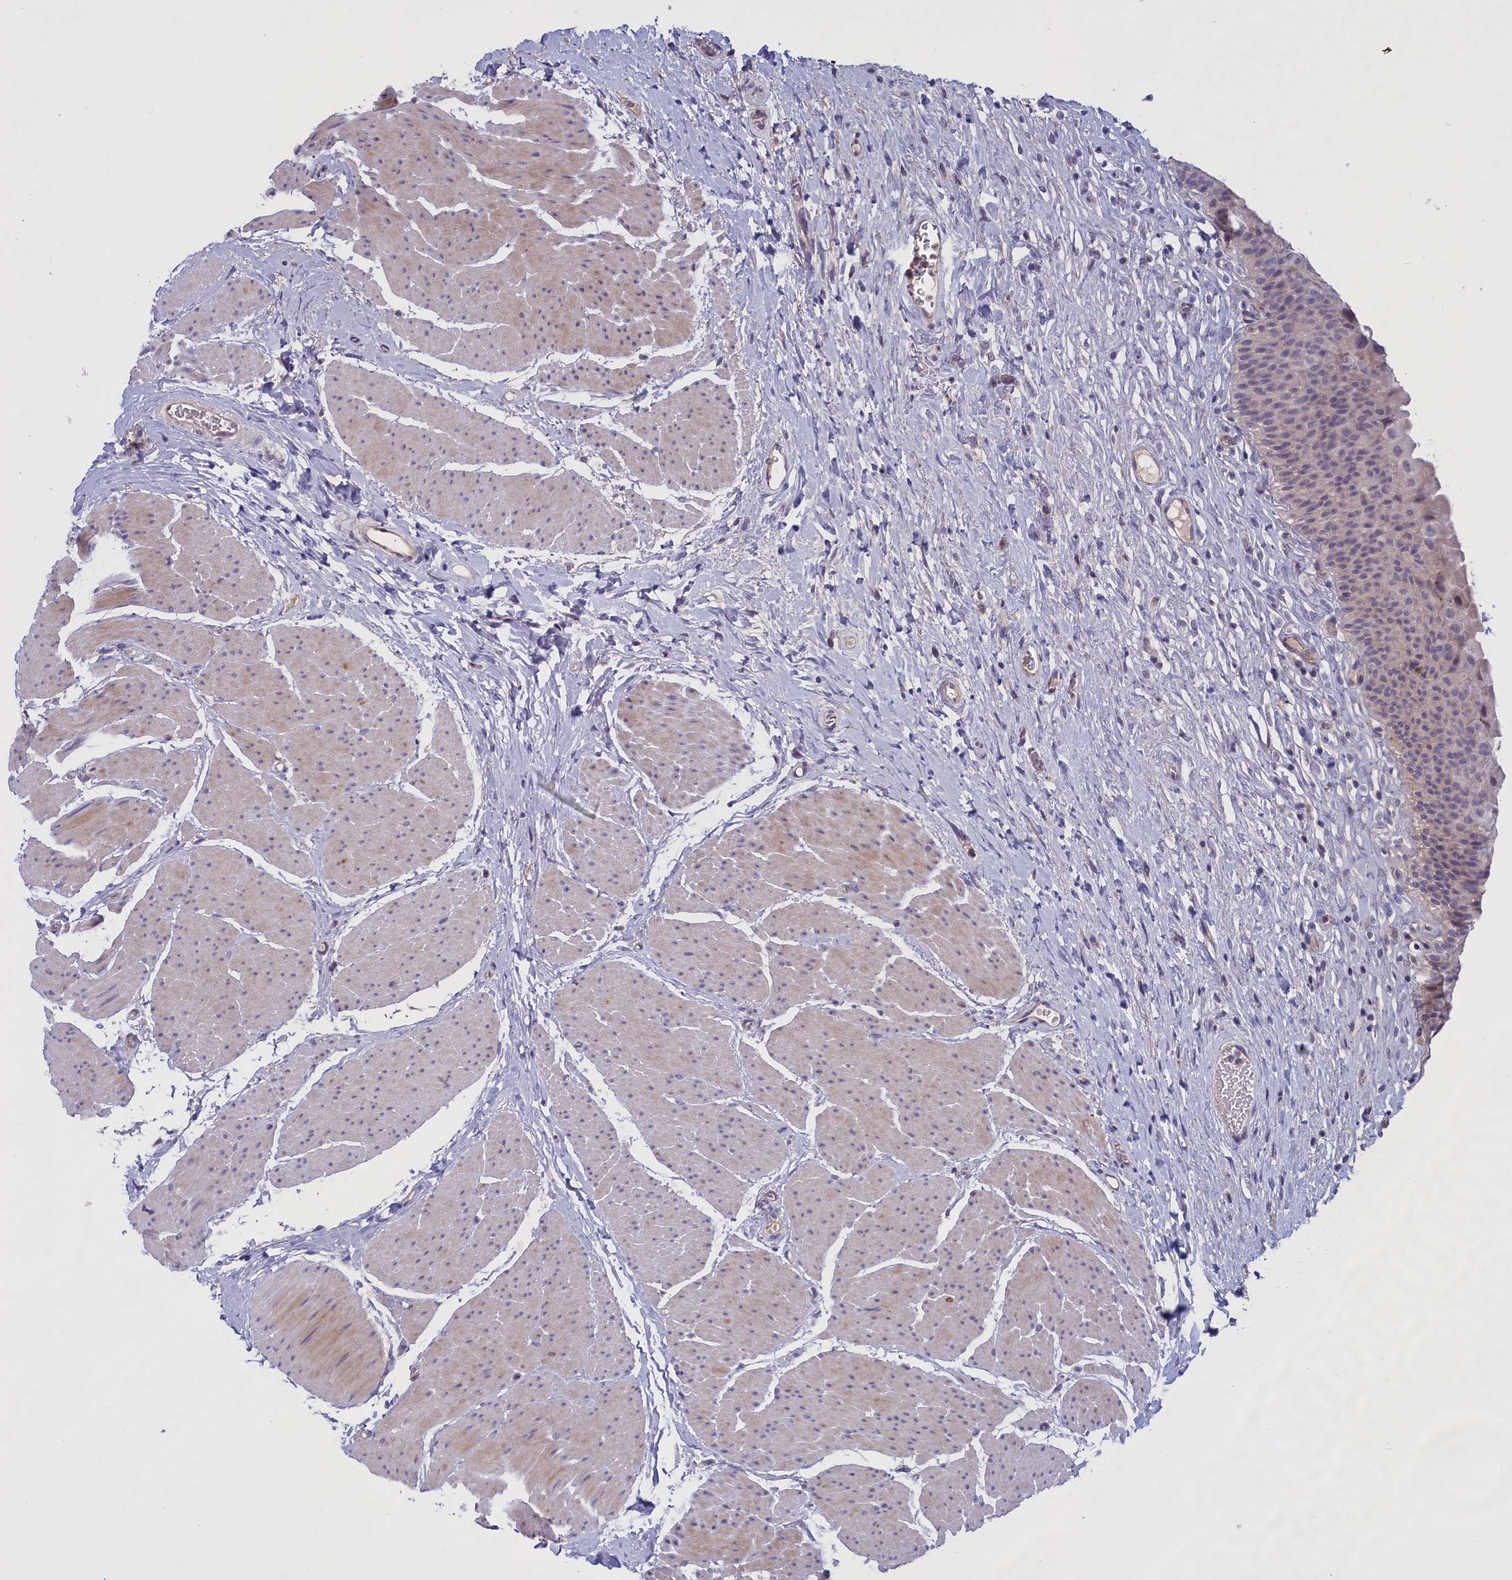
{"staining": {"intensity": "negative", "quantity": "none", "location": "none"}, "tissue": "urinary bladder", "cell_type": "Urothelial cells", "image_type": "normal", "snomed": [{"axis": "morphology", "description": "Normal tissue, NOS"}, {"axis": "topography", "description": "Urinary bladder"}], "caption": "An IHC photomicrograph of benign urinary bladder is shown. There is no staining in urothelial cells of urinary bladder. The staining was performed using DAB to visualize the protein expression in brown, while the nuclei were stained in blue with hematoxylin (Magnification: 20x).", "gene": "IGFALS", "patient": {"sex": "male", "age": 74}}